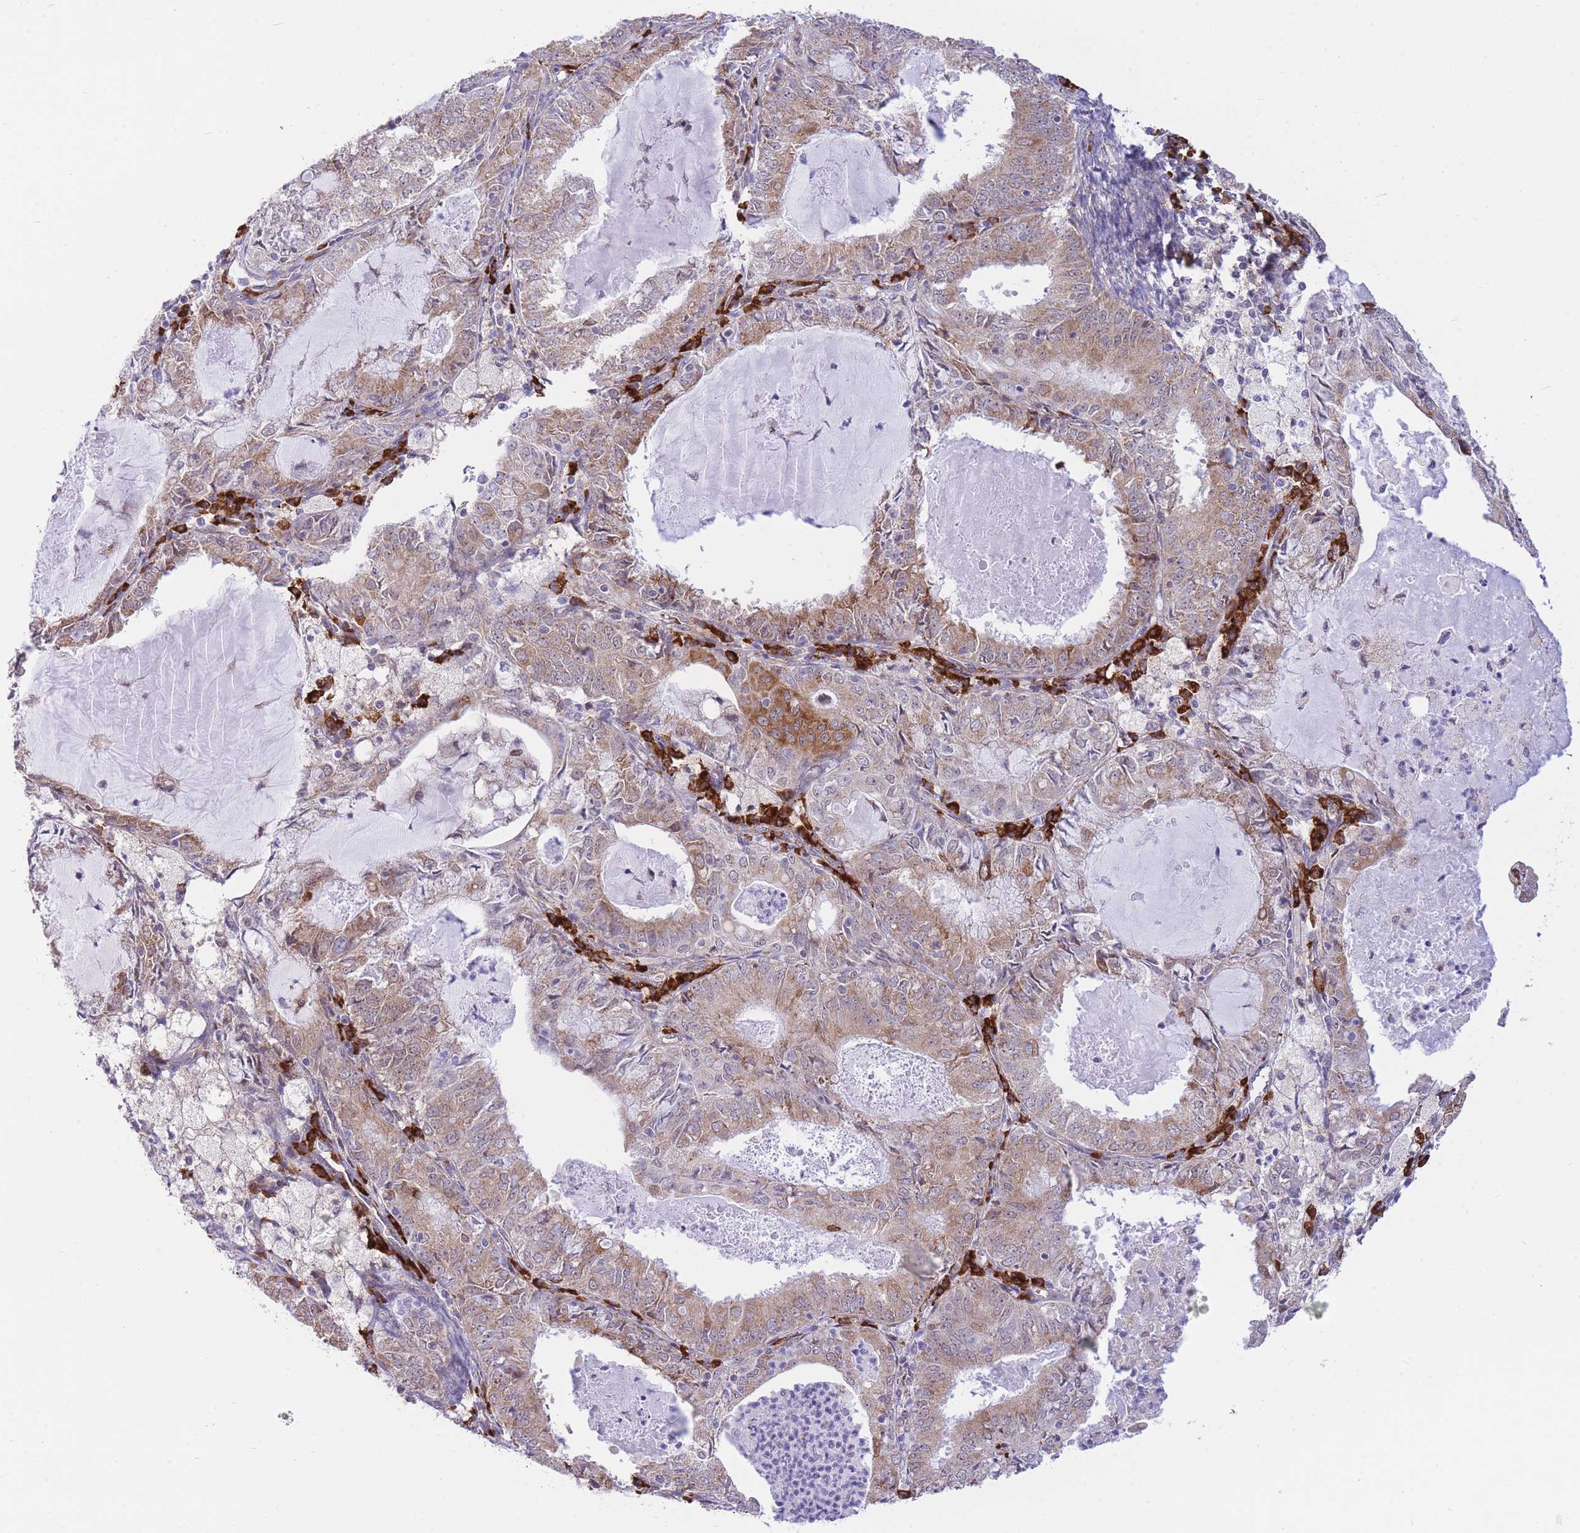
{"staining": {"intensity": "moderate", "quantity": ">75%", "location": "cytoplasmic/membranous"}, "tissue": "endometrial cancer", "cell_type": "Tumor cells", "image_type": "cancer", "snomed": [{"axis": "morphology", "description": "Adenocarcinoma, NOS"}, {"axis": "topography", "description": "Endometrium"}], "caption": "Endometrial adenocarcinoma stained with a brown dye demonstrates moderate cytoplasmic/membranous positive staining in approximately >75% of tumor cells.", "gene": "EXOSC8", "patient": {"sex": "female", "age": 57}}